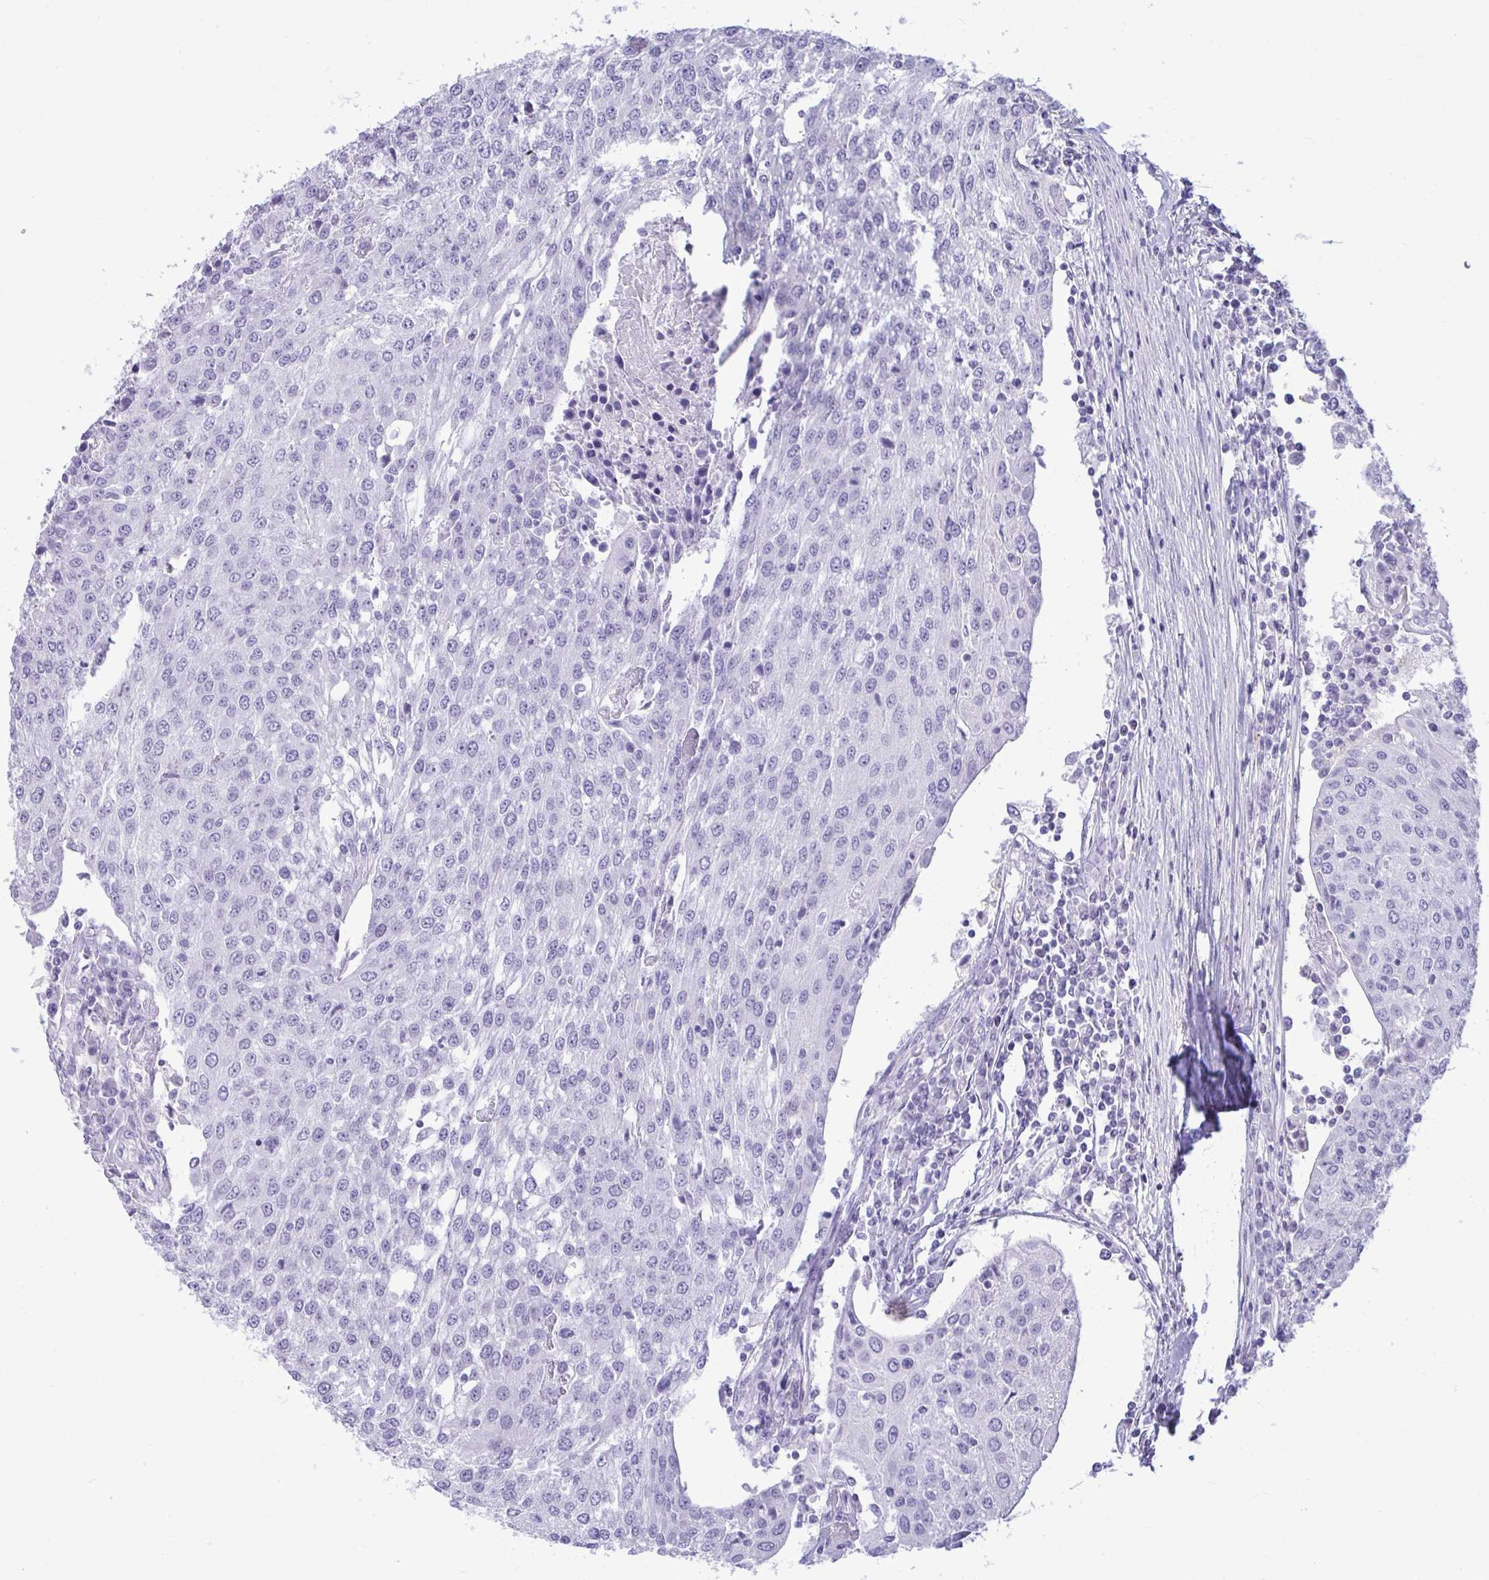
{"staining": {"intensity": "negative", "quantity": "none", "location": "none"}, "tissue": "urothelial cancer", "cell_type": "Tumor cells", "image_type": "cancer", "snomed": [{"axis": "morphology", "description": "Urothelial carcinoma, High grade"}, {"axis": "topography", "description": "Urinary bladder"}], "caption": "The image displays no staining of tumor cells in high-grade urothelial carcinoma. (DAB IHC, high magnification).", "gene": "ANKRD60", "patient": {"sex": "female", "age": 85}}